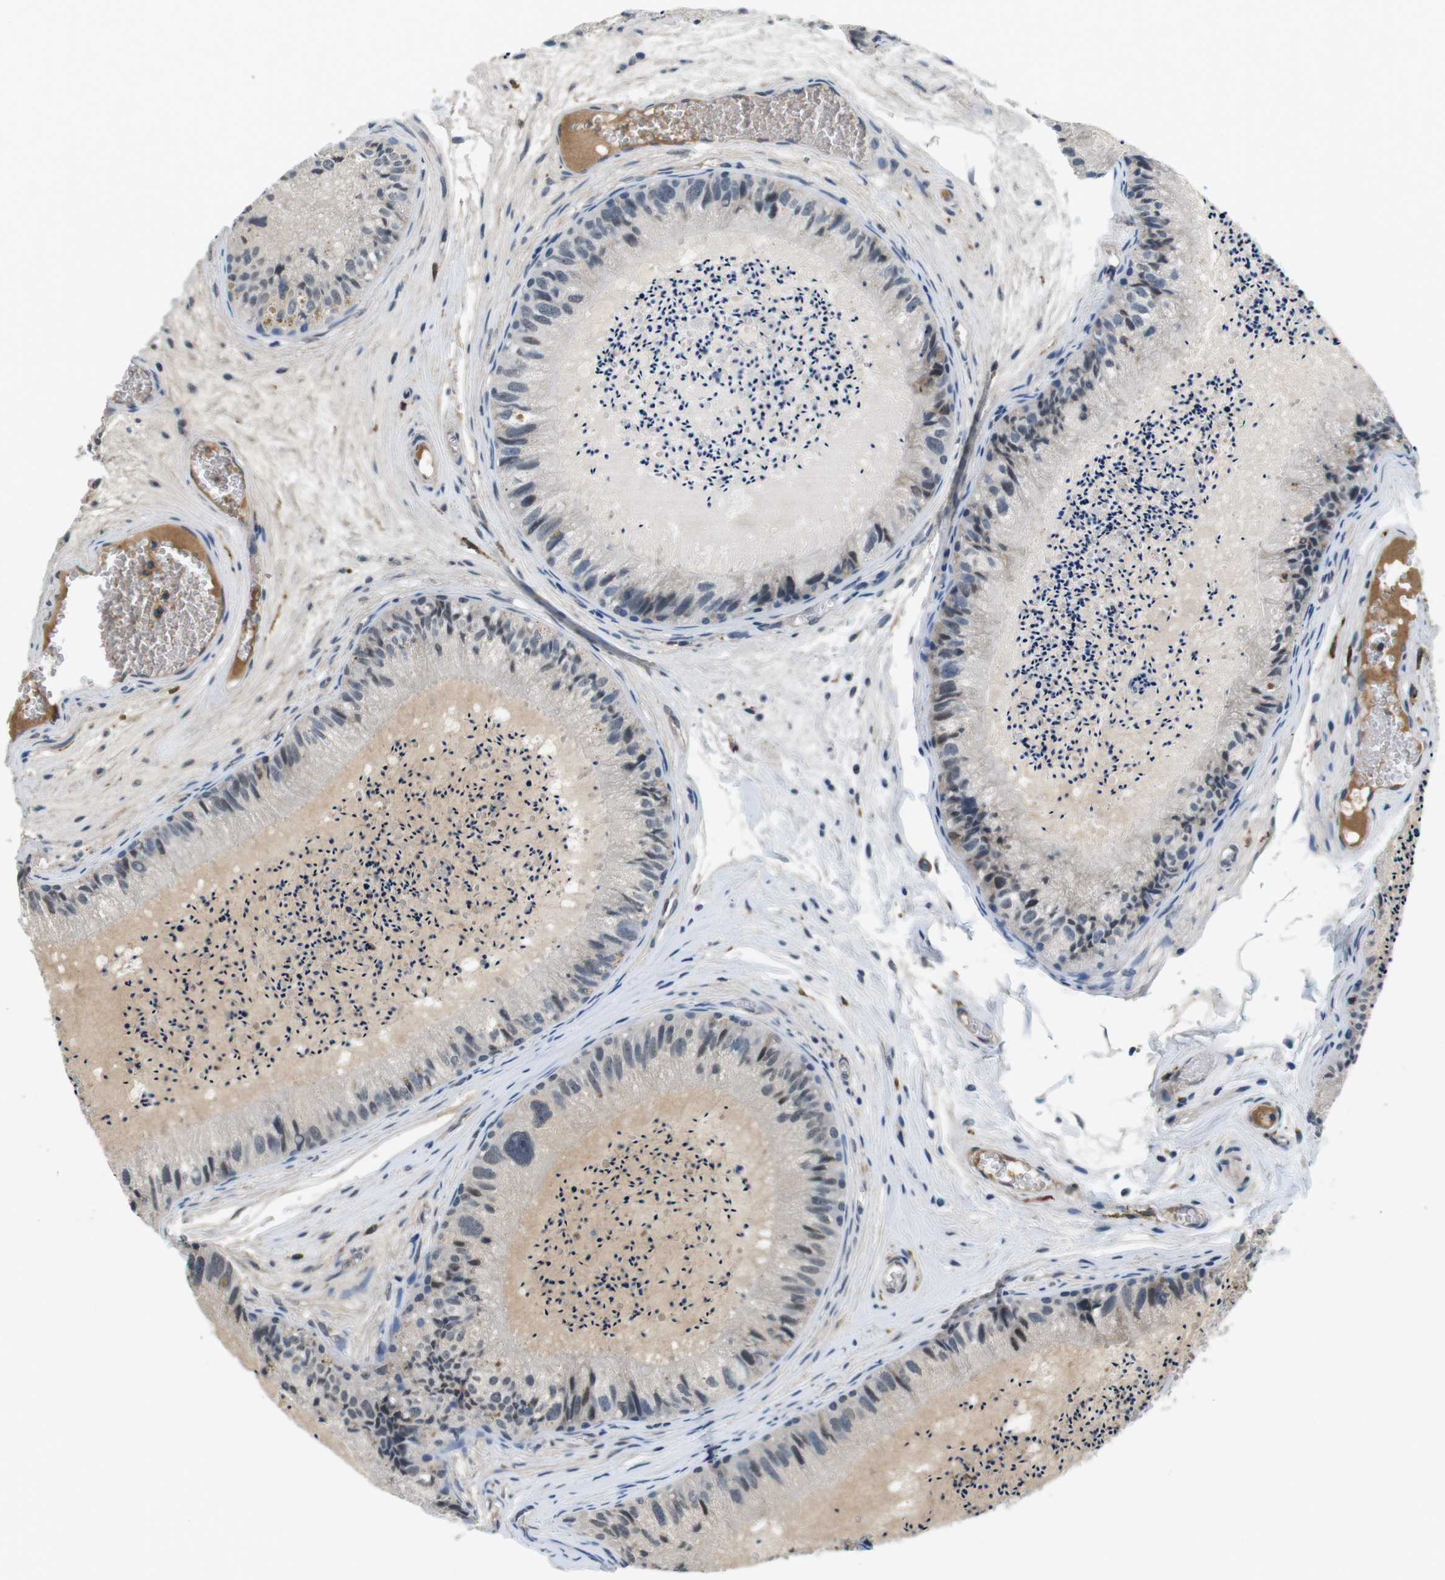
{"staining": {"intensity": "weak", "quantity": "<25%", "location": "nuclear"}, "tissue": "epididymis", "cell_type": "Glandular cells", "image_type": "normal", "snomed": [{"axis": "morphology", "description": "Normal tissue, NOS"}, {"axis": "topography", "description": "Epididymis"}], "caption": "There is no significant positivity in glandular cells of epididymis. (Immunohistochemistry (ihc), brightfield microscopy, high magnification).", "gene": "CD163L1", "patient": {"sex": "male", "age": 31}}